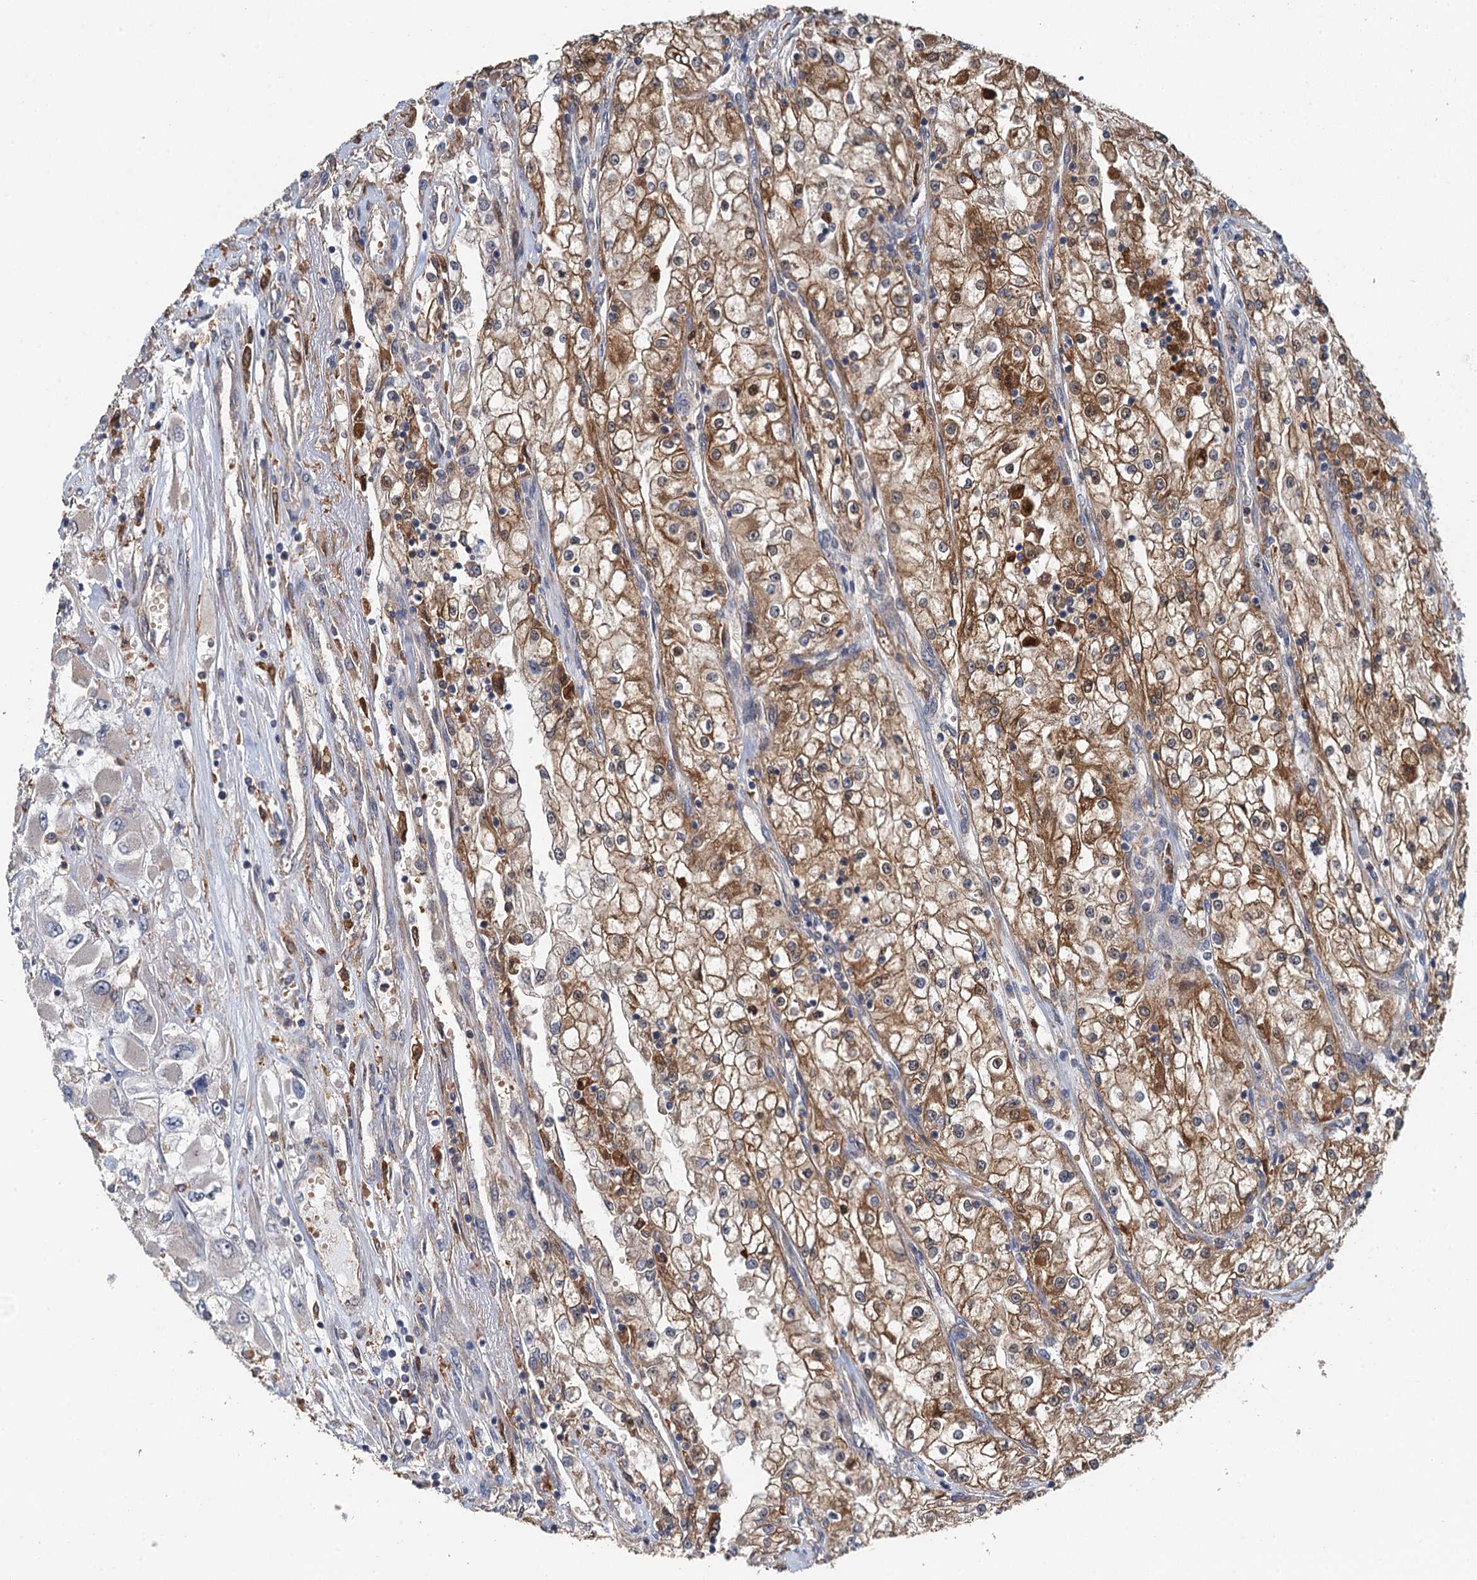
{"staining": {"intensity": "moderate", "quantity": ">75%", "location": "cytoplasmic/membranous"}, "tissue": "renal cancer", "cell_type": "Tumor cells", "image_type": "cancer", "snomed": [{"axis": "morphology", "description": "Adenocarcinoma, NOS"}, {"axis": "topography", "description": "Kidney"}], "caption": "Adenocarcinoma (renal) stained with DAB (3,3'-diaminobenzidine) IHC demonstrates medium levels of moderate cytoplasmic/membranous staining in about >75% of tumor cells. The staining is performed using DAB brown chromogen to label protein expression. The nuclei are counter-stained blue using hematoxylin.", "gene": "RSAD2", "patient": {"sex": "female", "age": 52}}